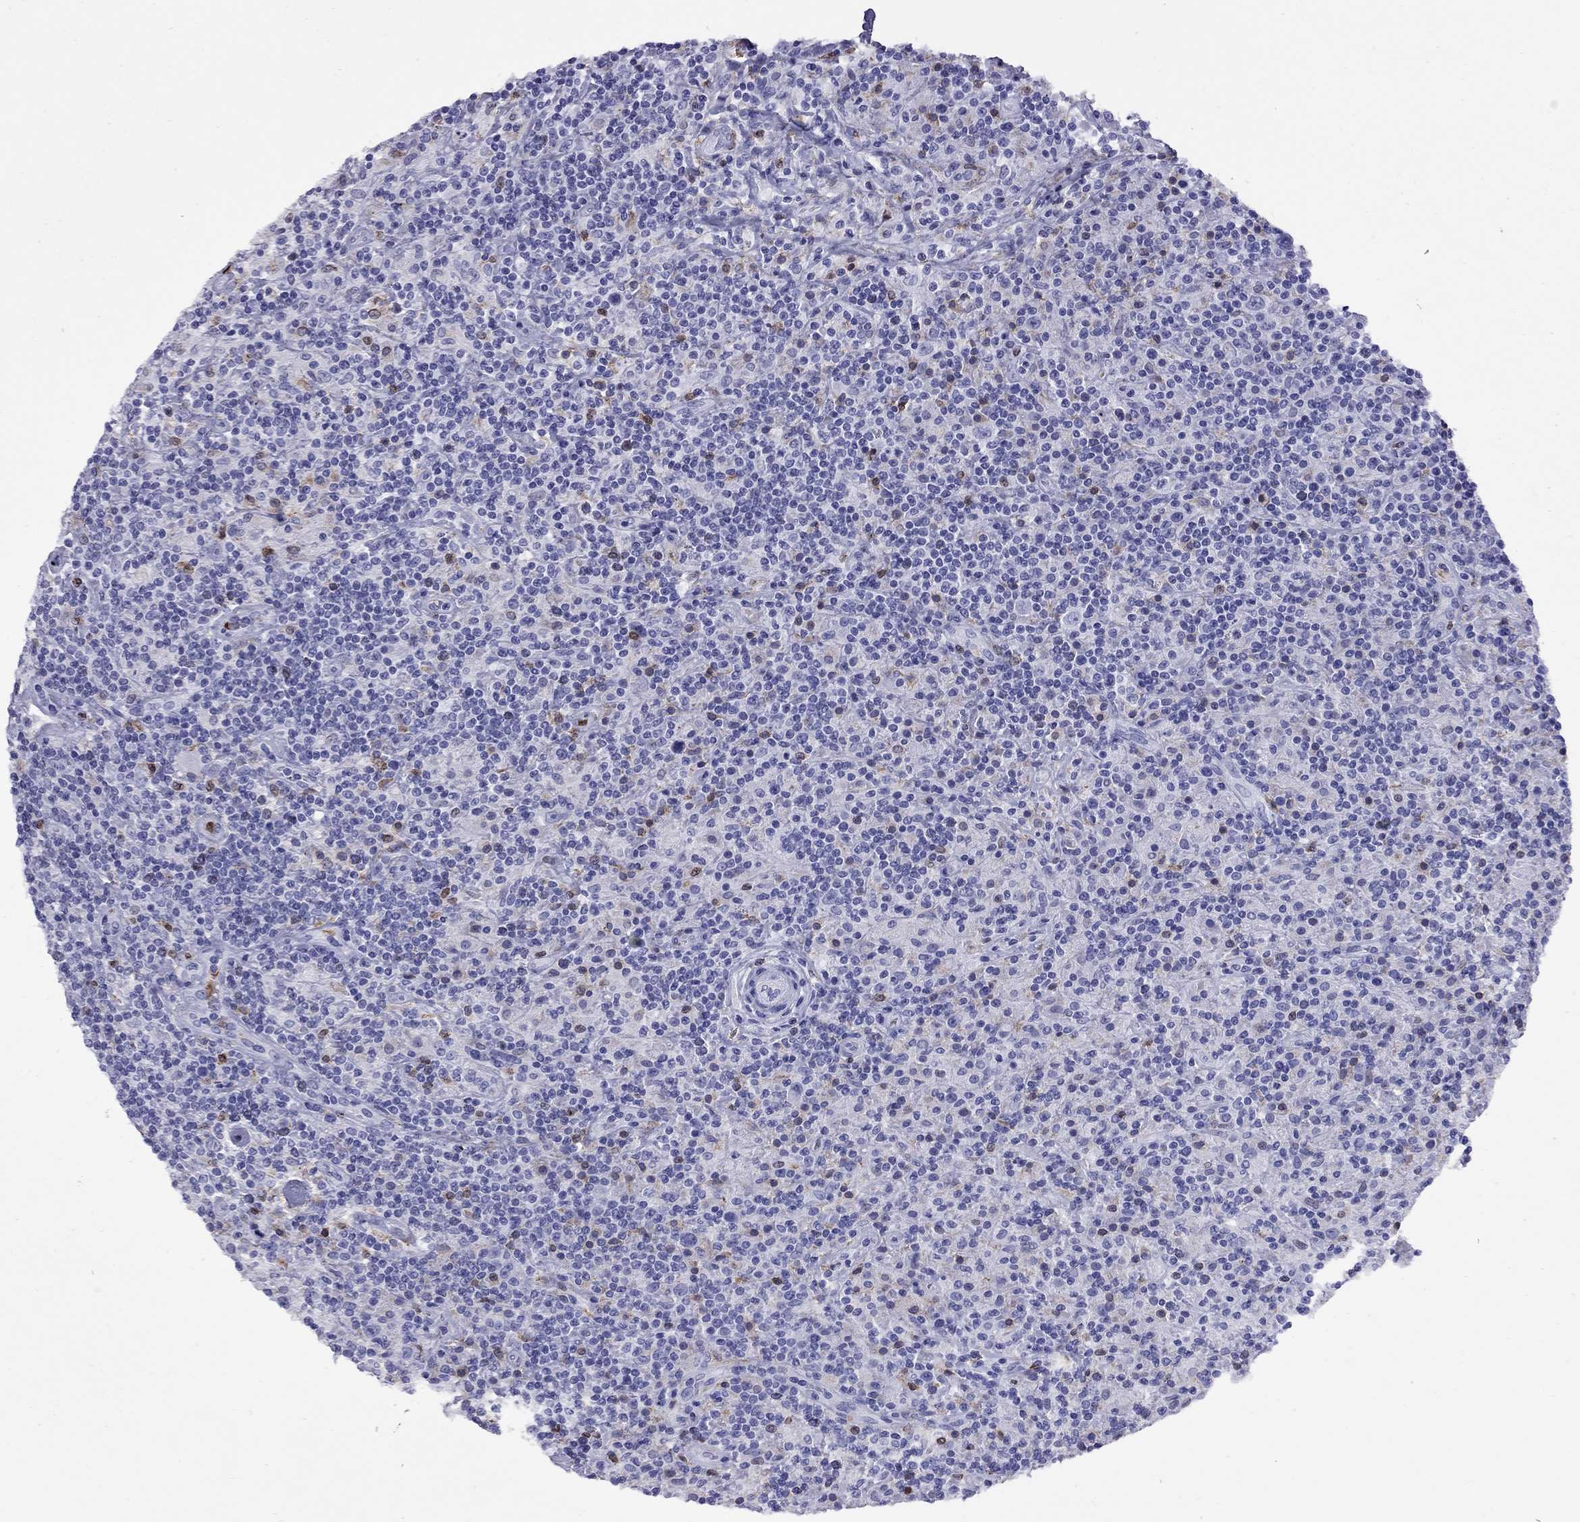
{"staining": {"intensity": "negative", "quantity": "none", "location": "none"}, "tissue": "lymphoma", "cell_type": "Tumor cells", "image_type": "cancer", "snomed": [{"axis": "morphology", "description": "Hodgkin's disease, NOS"}, {"axis": "topography", "description": "Lymph node"}], "caption": "The image displays no significant expression in tumor cells of Hodgkin's disease.", "gene": "SLAMF1", "patient": {"sex": "male", "age": 70}}